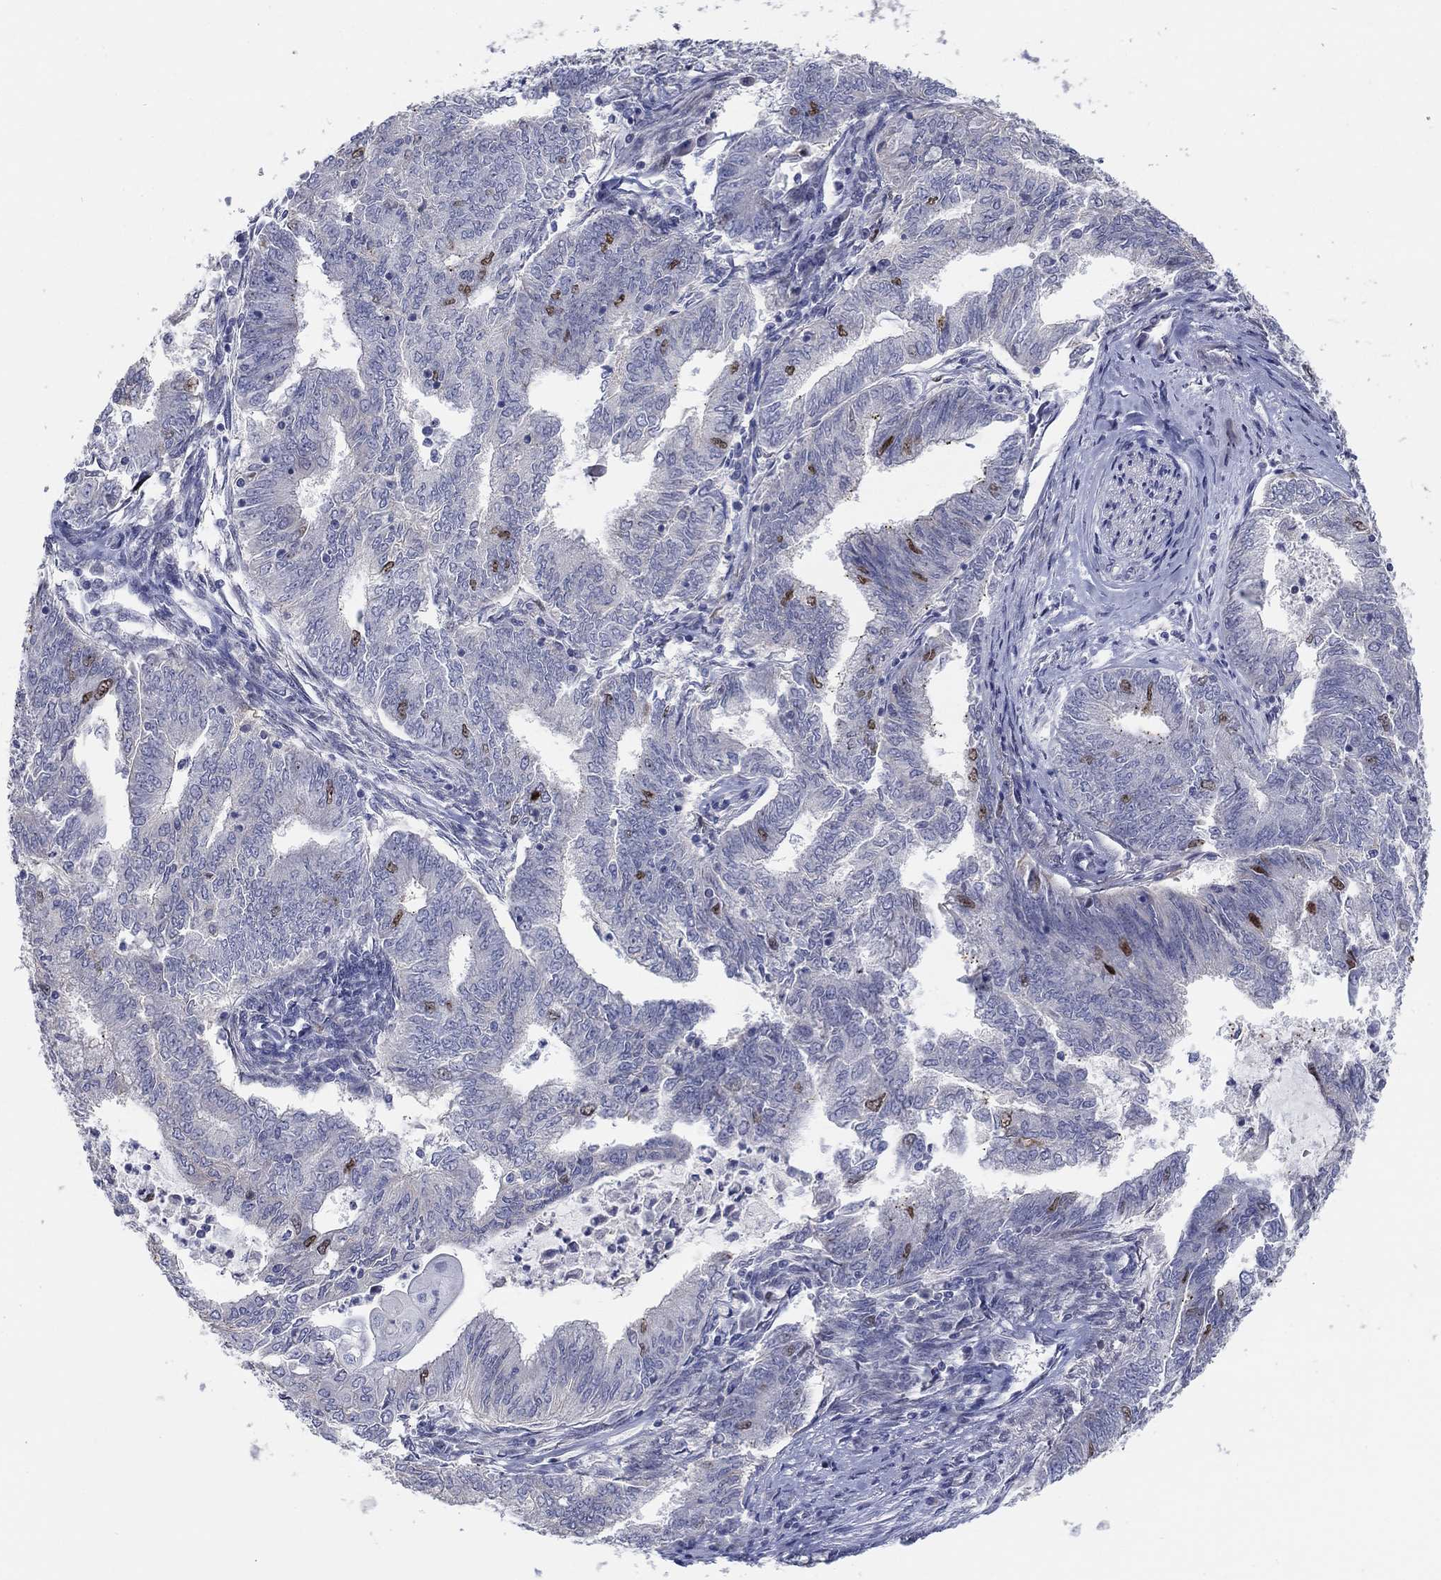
{"staining": {"intensity": "strong", "quantity": "<25%", "location": "nuclear"}, "tissue": "endometrial cancer", "cell_type": "Tumor cells", "image_type": "cancer", "snomed": [{"axis": "morphology", "description": "Adenocarcinoma, NOS"}, {"axis": "topography", "description": "Endometrium"}], "caption": "DAB immunohistochemical staining of human endometrial cancer (adenocarcinoma) reveals strong nuclear protein positivity in approximately <25% of tumor cells. (Brightfield microscopy of DAB IHC at high magnification).", "gene": "PRC1", "patient": {"sex": "female", "age": 62}}